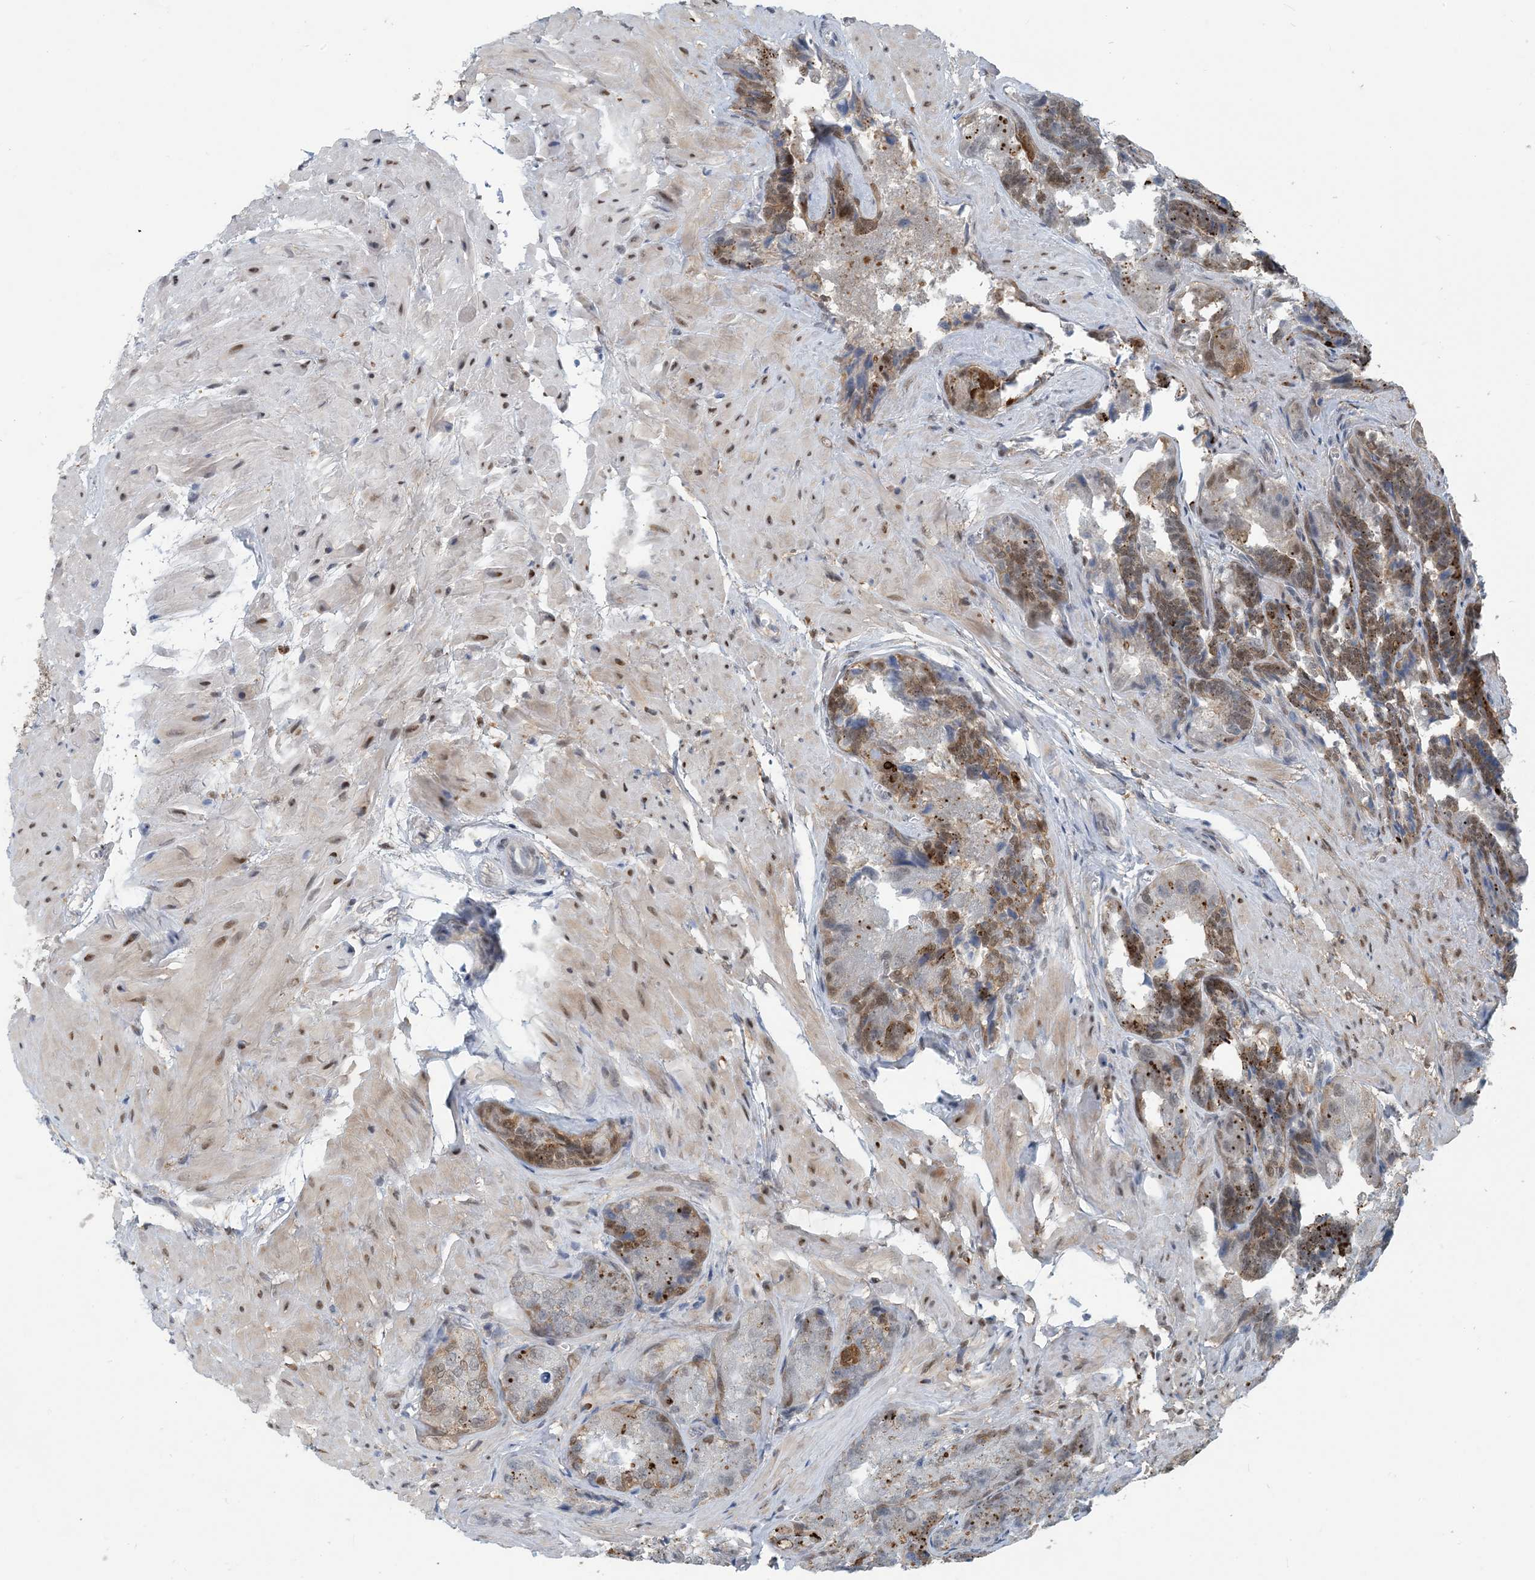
{"staining": {"intensity": "moderate", "quantity": "25%-75%", "location": "cytoplasmic/membranous,nuclear"}, "tissue": "seminal vesicle", "cell_type": "Glandular cells", "image_type": "normal", "snomed": [{"axis": "morphology", "description": "Normal tissue, NOS"}, {"axis": "topography", "description": "Seminal veicle"}, {"axis": "topography", "description": "Peripheral nerve tissue"}], "caption": "Benign seminal vesicle shows moderate cytoplasmic/membranous,nuclear positivity in about 25%-75% of glandular cells, visualized by immunohistochemistry. The staining was performed using DAB to visualize the protein expression in brown, while the nuclei were stained in blue with hematoxylin (Magnification: 20x).", "gene": "ZC3H12A", "patient": {"sex": "male", "age": 63}}